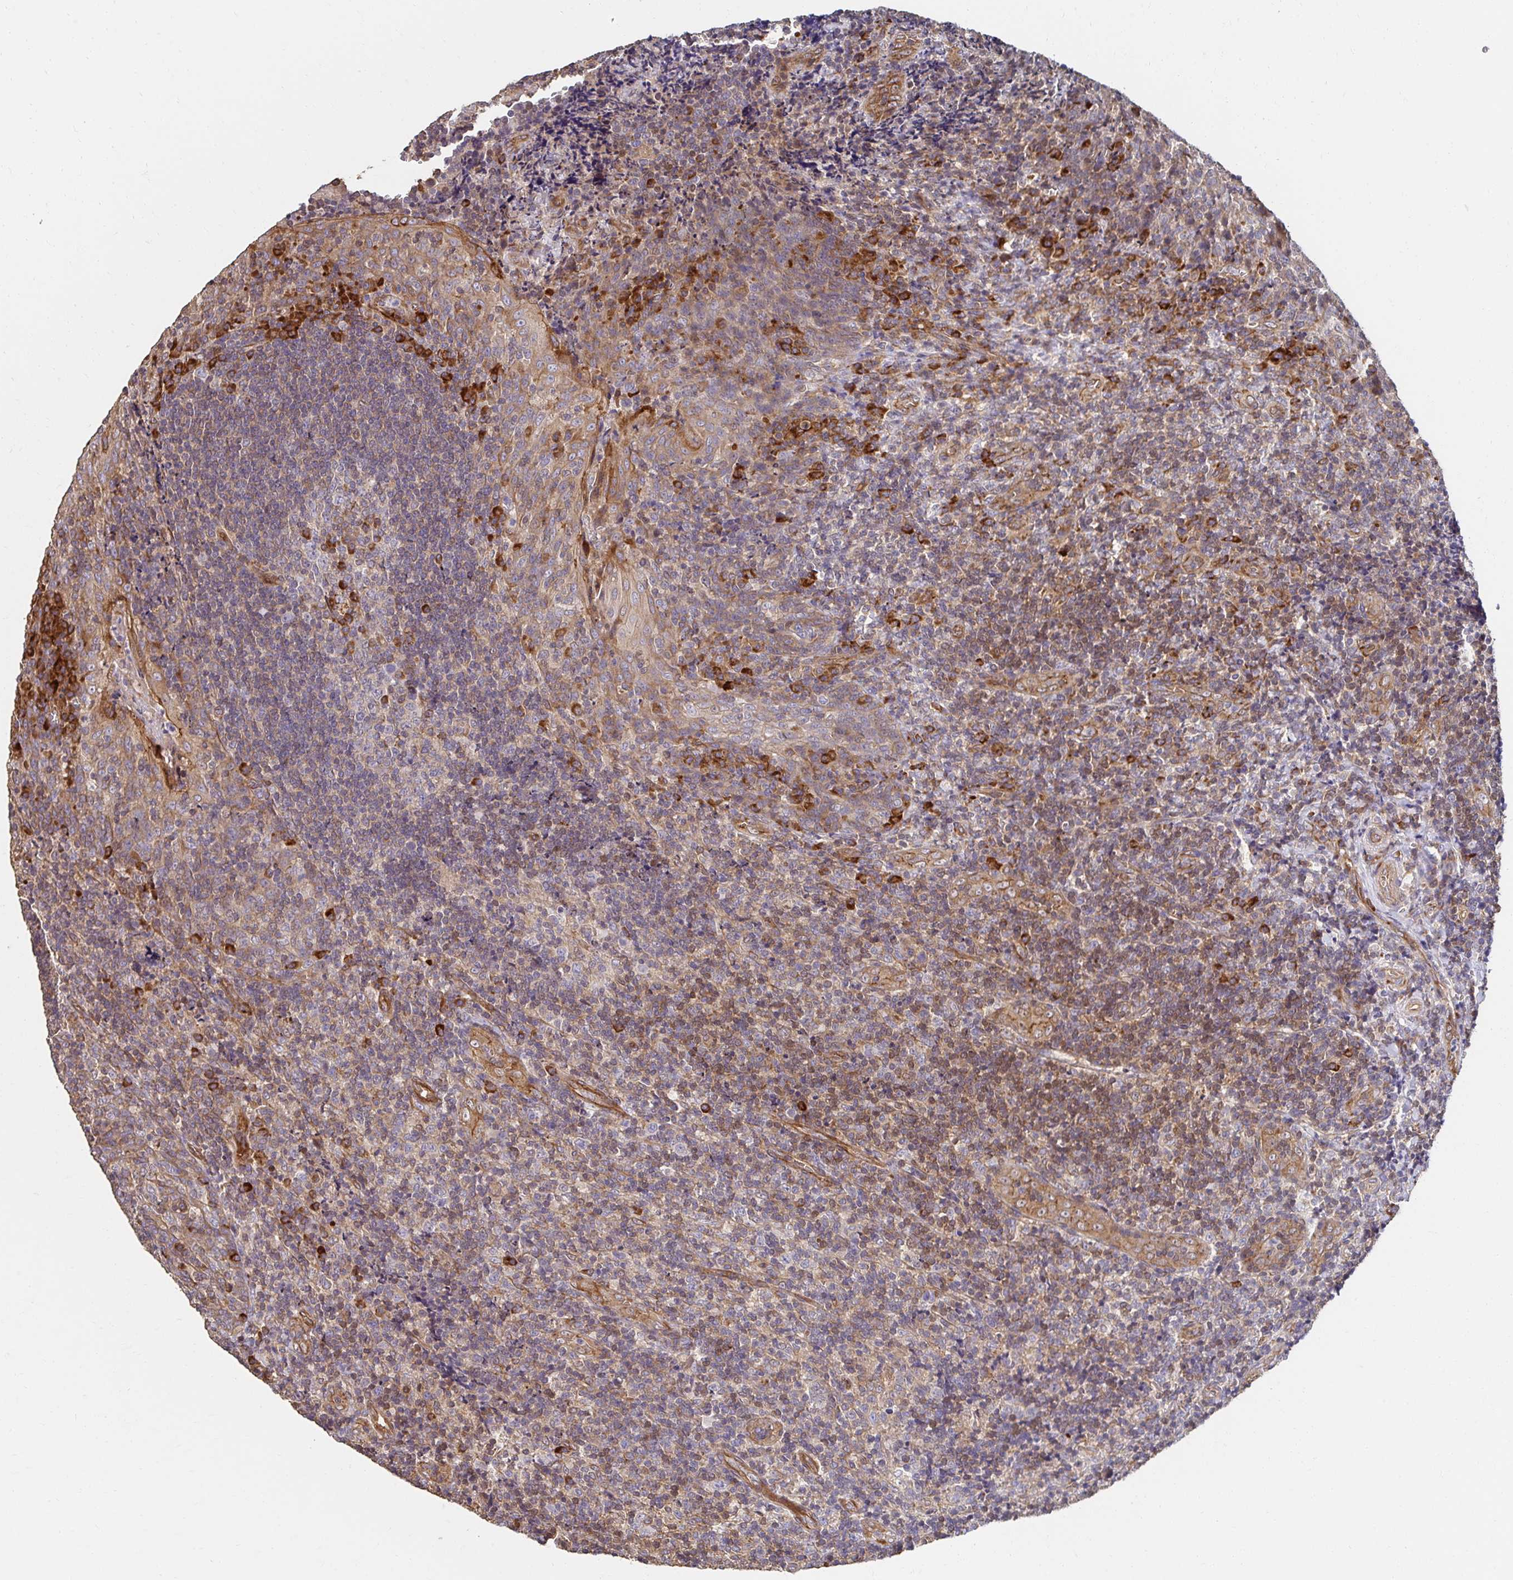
{"staining": {"intensity": "negative", "quantity": "none", "location": "none"}, "tissue": "tonsil", "cell_type": "Germinal center cells", "image_type": "normal", "snomed": [{"axis": "morphology", "description": "Normal tissue, NOS"}, {"axis": "topography", "description": "Tonsil"}], "caption": "This photomicrograph is of normal tonsil stained with IHC to label a protein in brown with the nuclei are counter-stained blue. There is no expression in germinal center cells. The staining is performed using DAB brown chromogen with nuclei counter-stained in using hematoxylin.", "gene": "APBB1", "patient": {"sex": "male", "age": 17}}